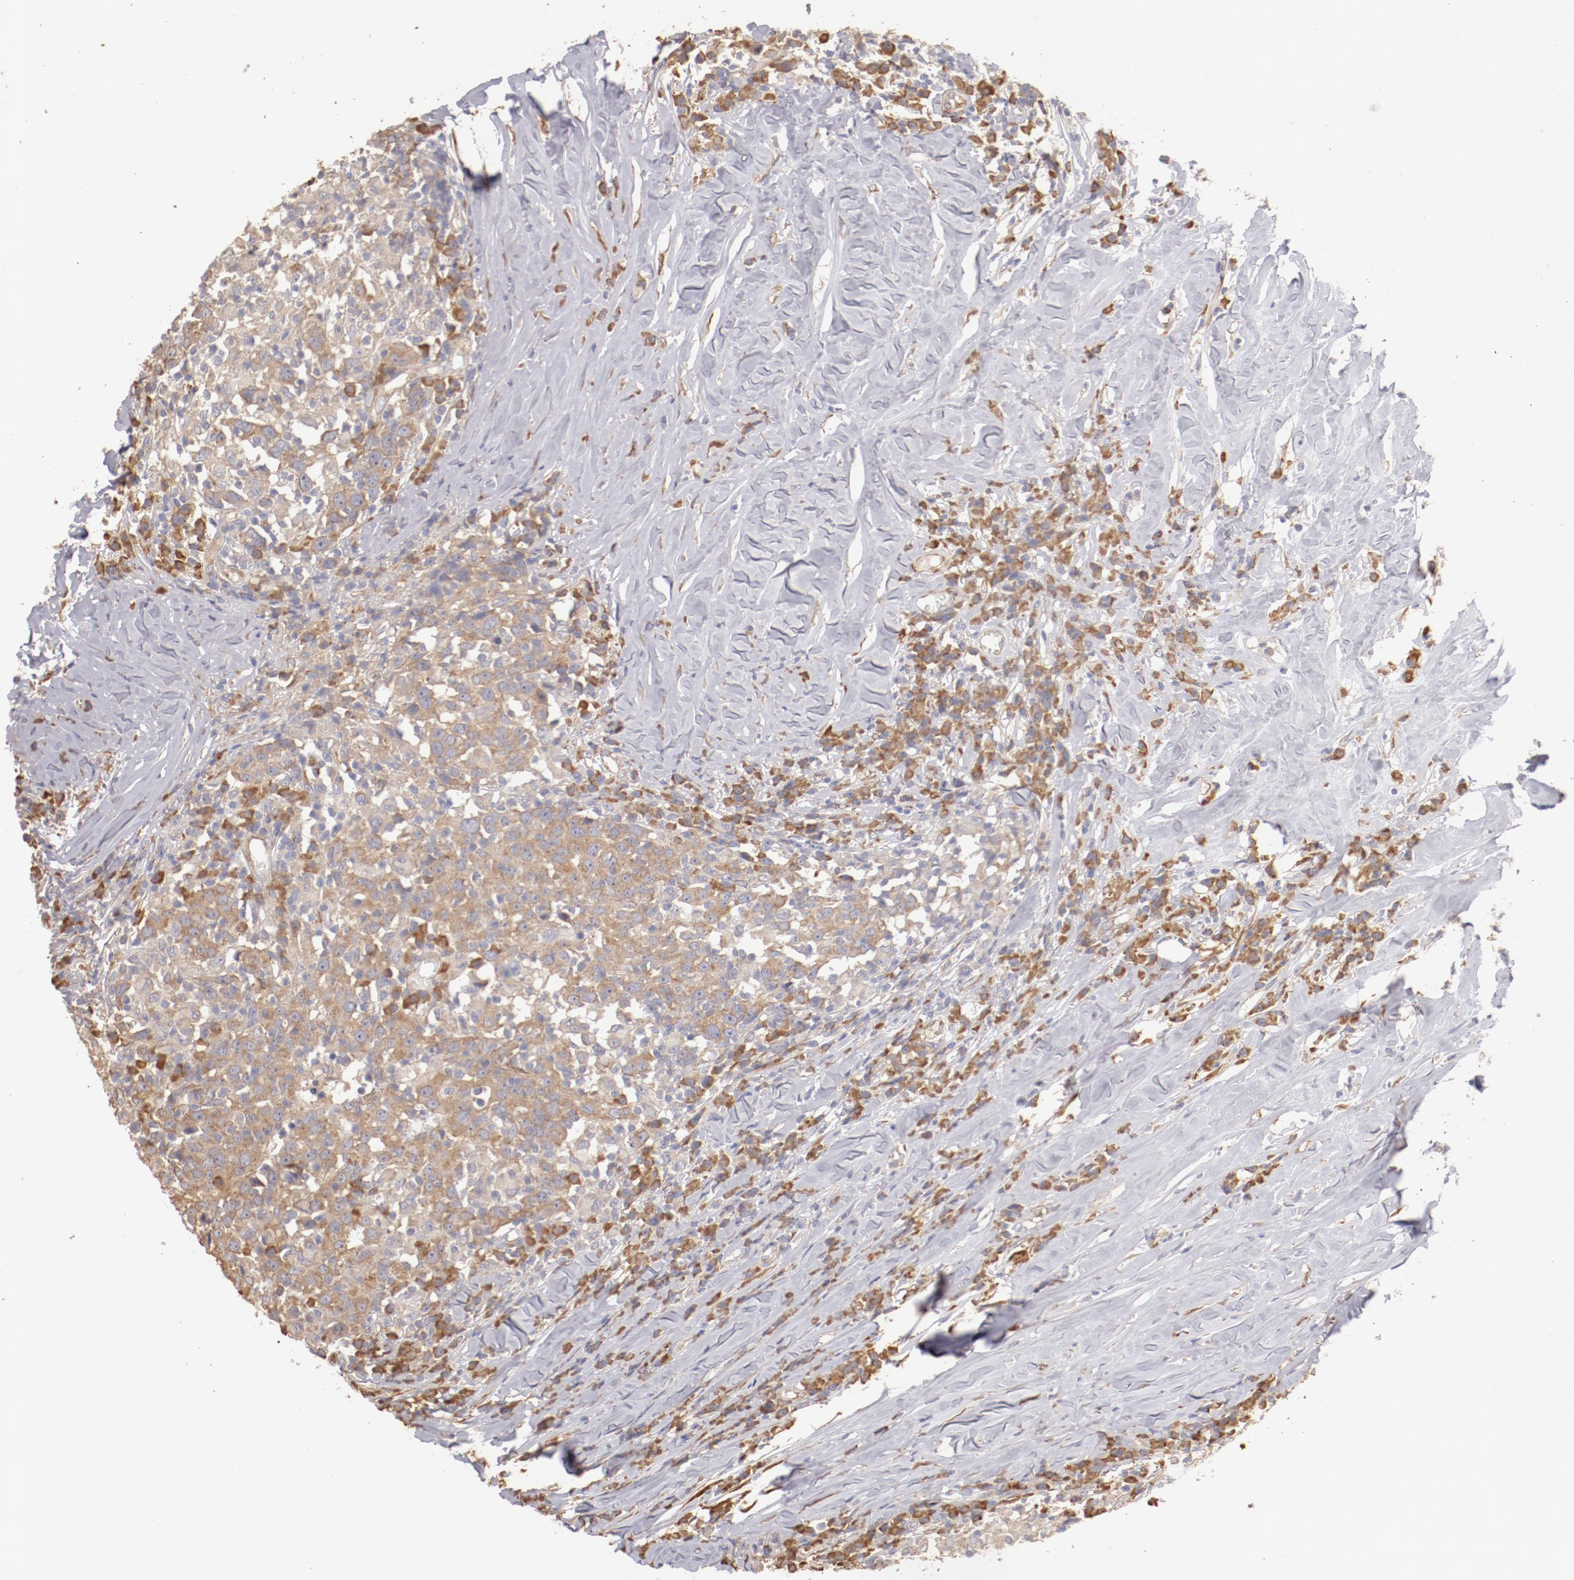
{"staining": {"intensity": "moderate", "quantity": ">75%", "location": "cytoplasmic/membranous"}, "tissue": "head and neck cancer", "cell_type": "Tumor cells", "image_type": "cancer", "snomed": [{"axis": "morphology", "description": "Adenocarcinoma, NOS"}, {"axis": "topography", "description": "Salivary gland"}, {"axis": "topography", "description": "Head-Neck"}], "caption": "A brown stain highlights moderate cytoplasmic/membranous expression of a protein in human head and neck cancer tumor cells. The protein is stained brown, and the nuclei are stained in blue (DAB (3,3'-diaminobenzidine) IHC with brightfield microscopy, high magnification).", "gene": "ENTPD5", "patient": {"sex": "female", "age": 65}}